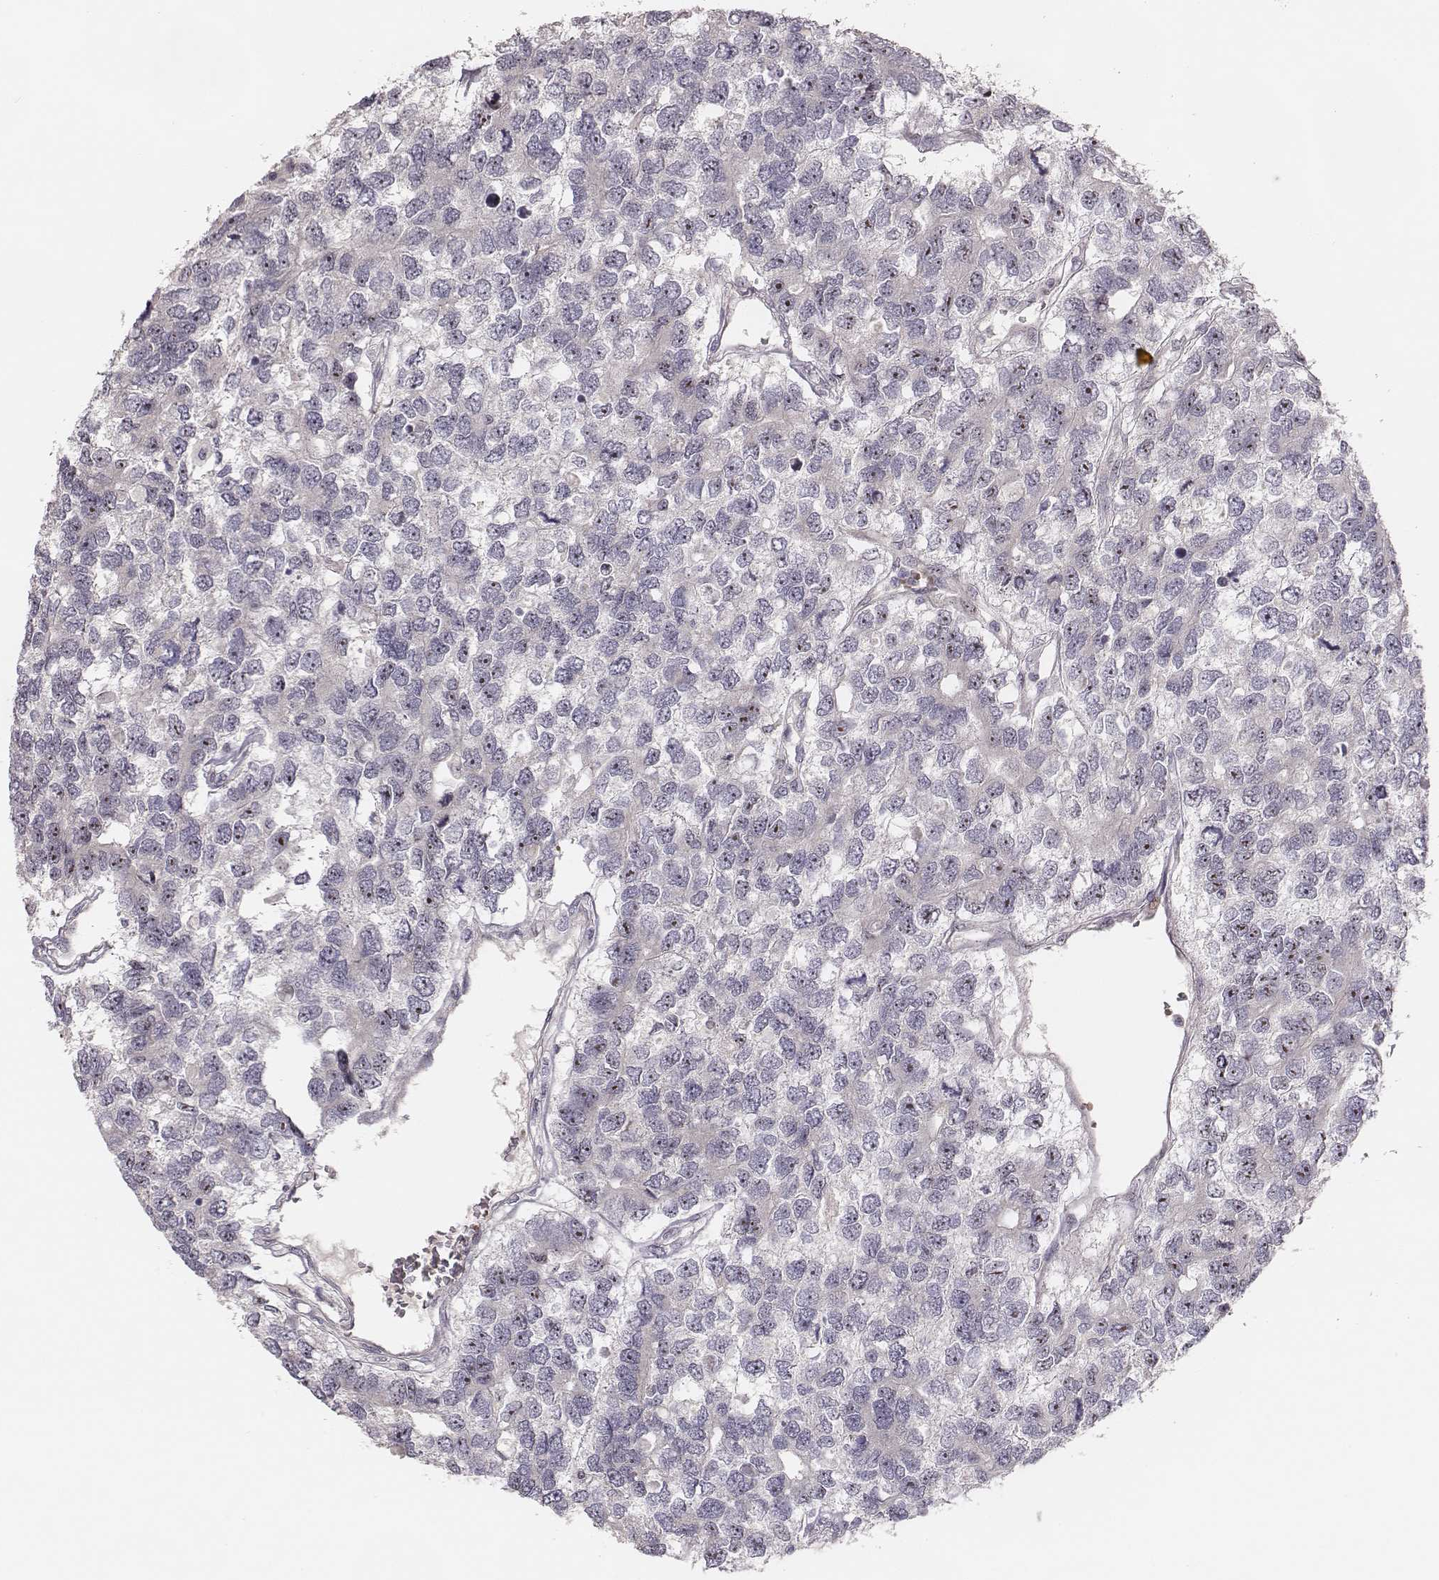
{"staining": {"intensity": "moderate", "quantity": "<25%", "location": "nuclear"}, "tissue": "testis cancer", "cell_type": "Tumor cells", "image_type": "cancer", "snomed": [{"axis": "morphology", "description": "Seminoma, NOS"}, {"axis": "topography", "description": "Testis"}], "caption": "This micrograph shows testis cancer stained with immunohistochemistry to label a protein in brown. The nuclear of tumor cells show moderate positivity for the protein. Nuclei are counter-stained blue.", "gene": "NIFK", "patient": {"sex": "male", "age": 52}}